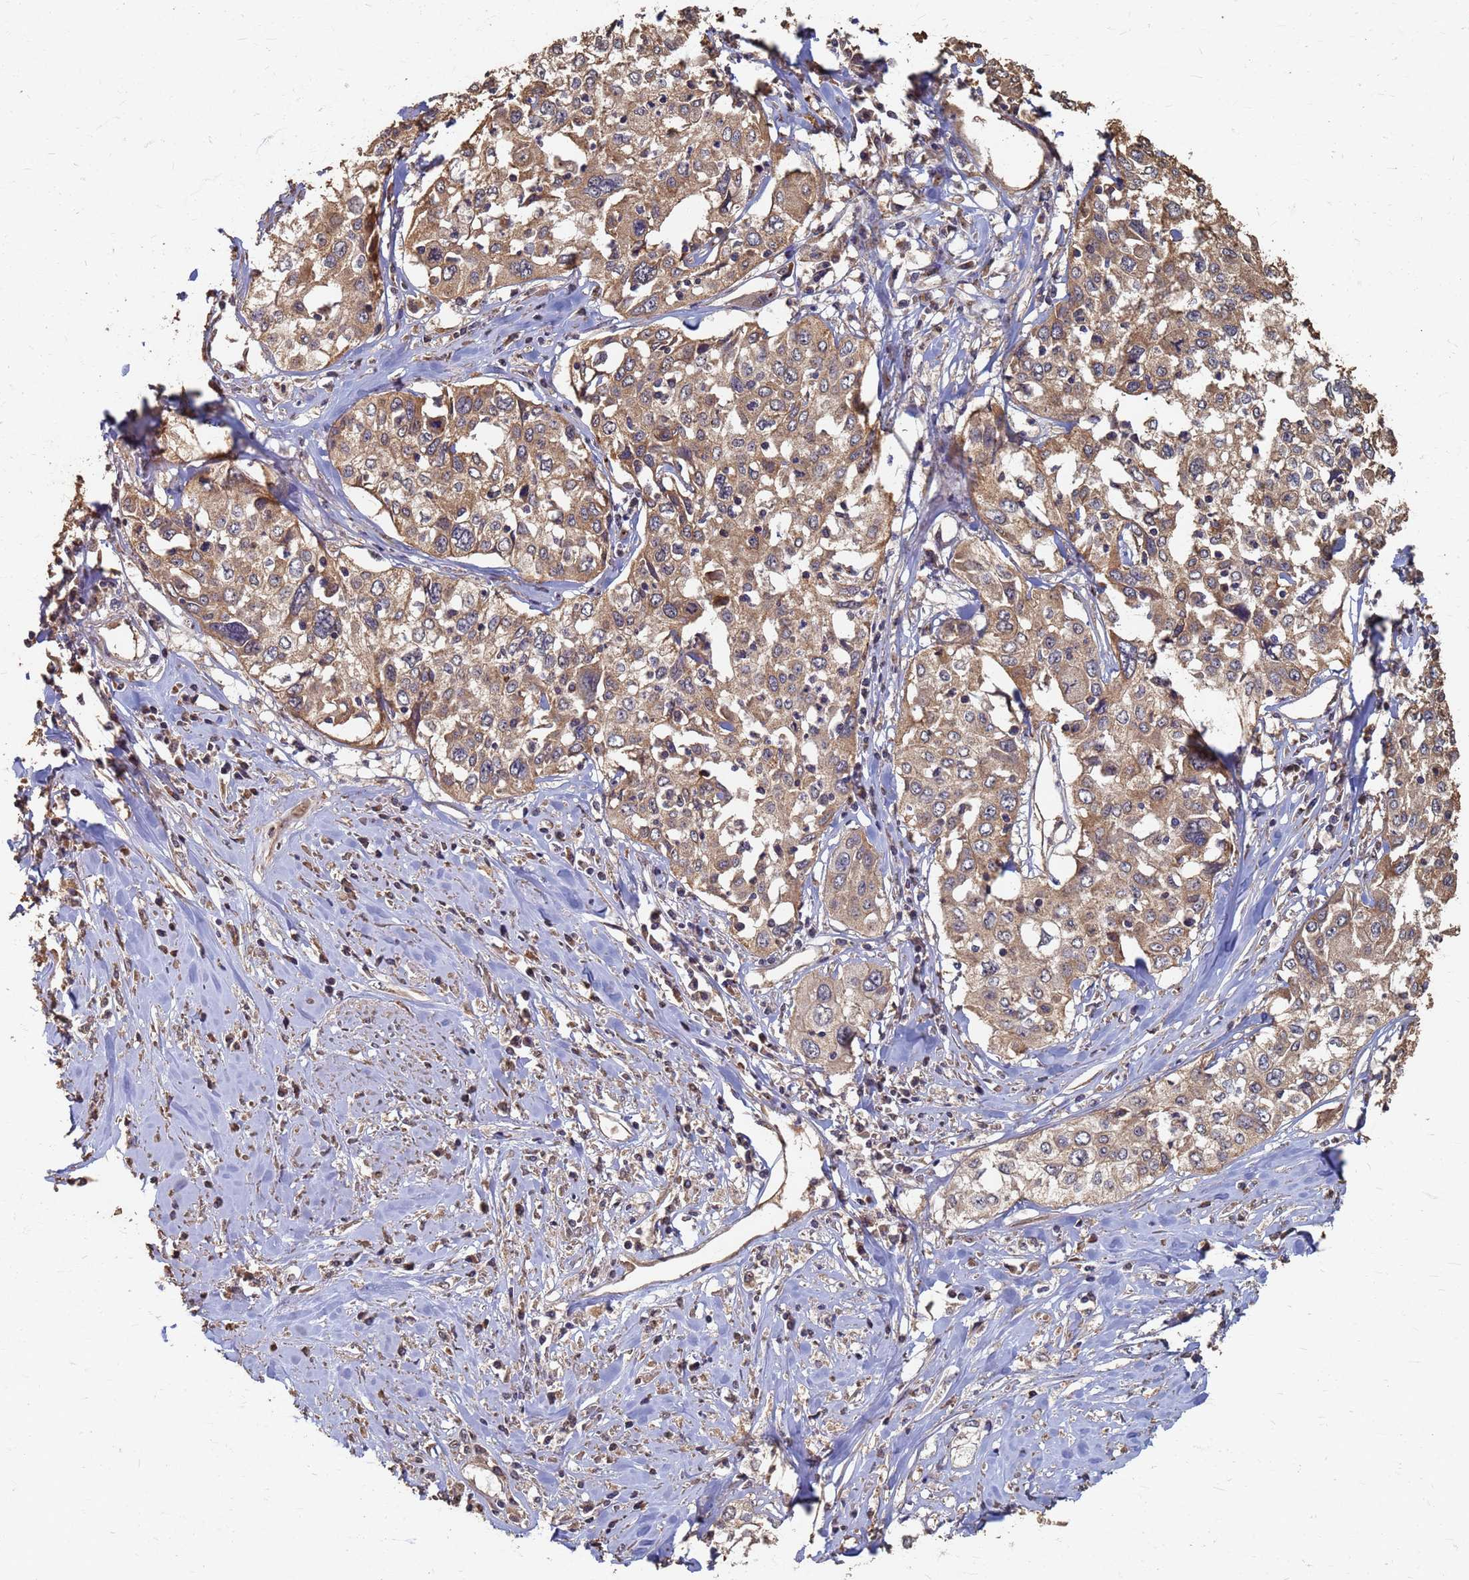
{"staining": {"intensity": "moderate", "quantity": ">75%", "location": "cytoplasmic/membranous"}, "tissue": "cervical cancer", "cell_type": "Tumor cells", "image_type": "cancer", "snomed": [{"axis": "morphology", "description": "Squamous cell carcinoma, NOS"}, {"axis": "topography", "description": "Cervix"}], "caption": "The micrograph exhibits staining of cervical cancer, revealing moderate cytoplasmic/membranous protein positivity (brown color) within tumor cells.", "gene": "DPH5", "patient": {"sex": "female", "age": 31}}